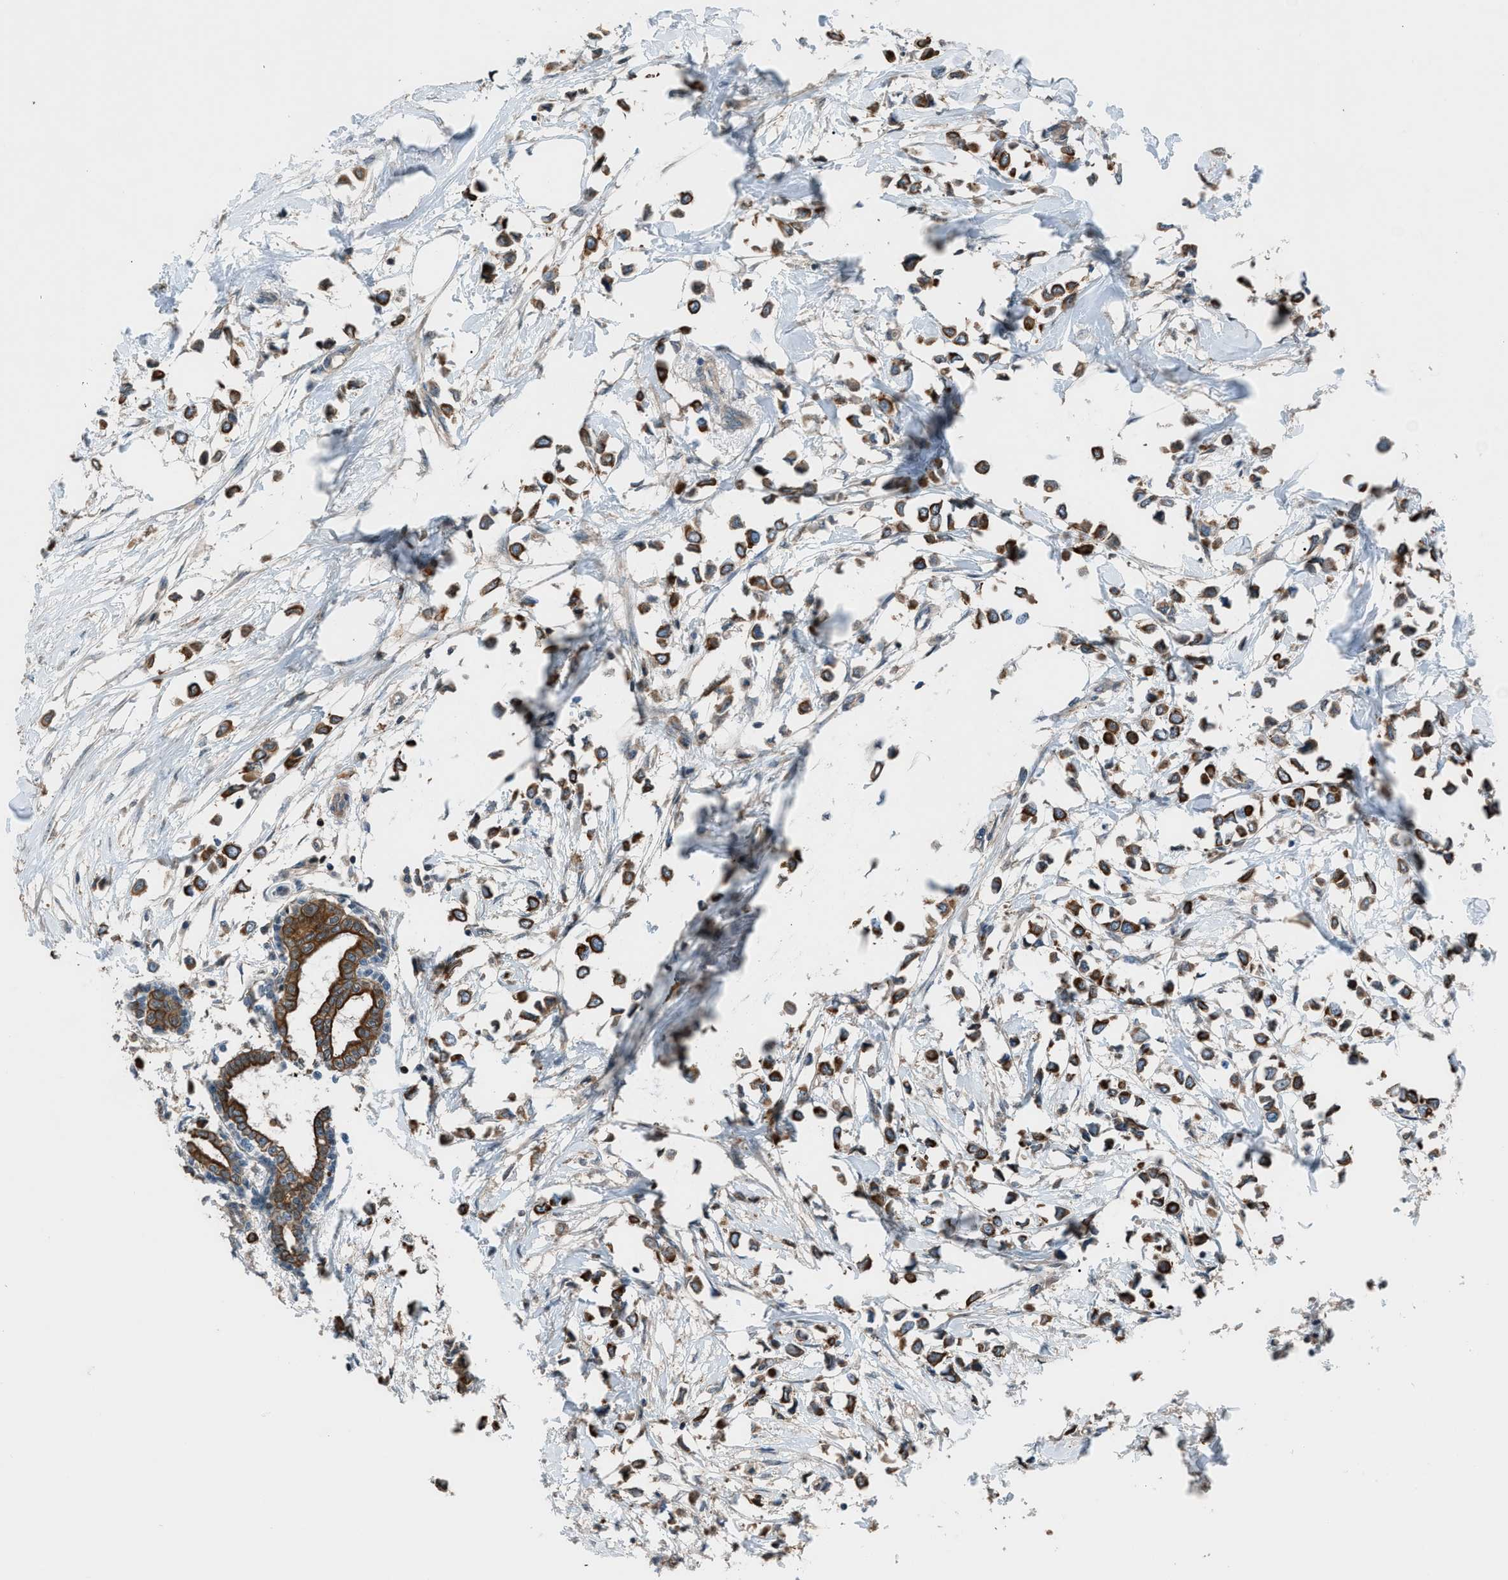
{"staining": {"intensity": "strong", "quantity": ">75%", "location": "cytoplasmic/membranous"}, "tissue": "breast cancer", "cell_type": "Tumor cells", "image_type": "cancer", "snomed": [{"axis": "morphology", "description": "Lobular carcinoma"}, {"axis": "topography", "description": "Breast"}], "caption": "A micrograph showing strong cytoplasmic/membranous positivity in about >75% of tumor cells in breast cancer (lobular carcinoma), as visualized by brown immunohistochemical staining.", "gene": "DYRK1A", "patient": {"sex": "female", "age": 51}}